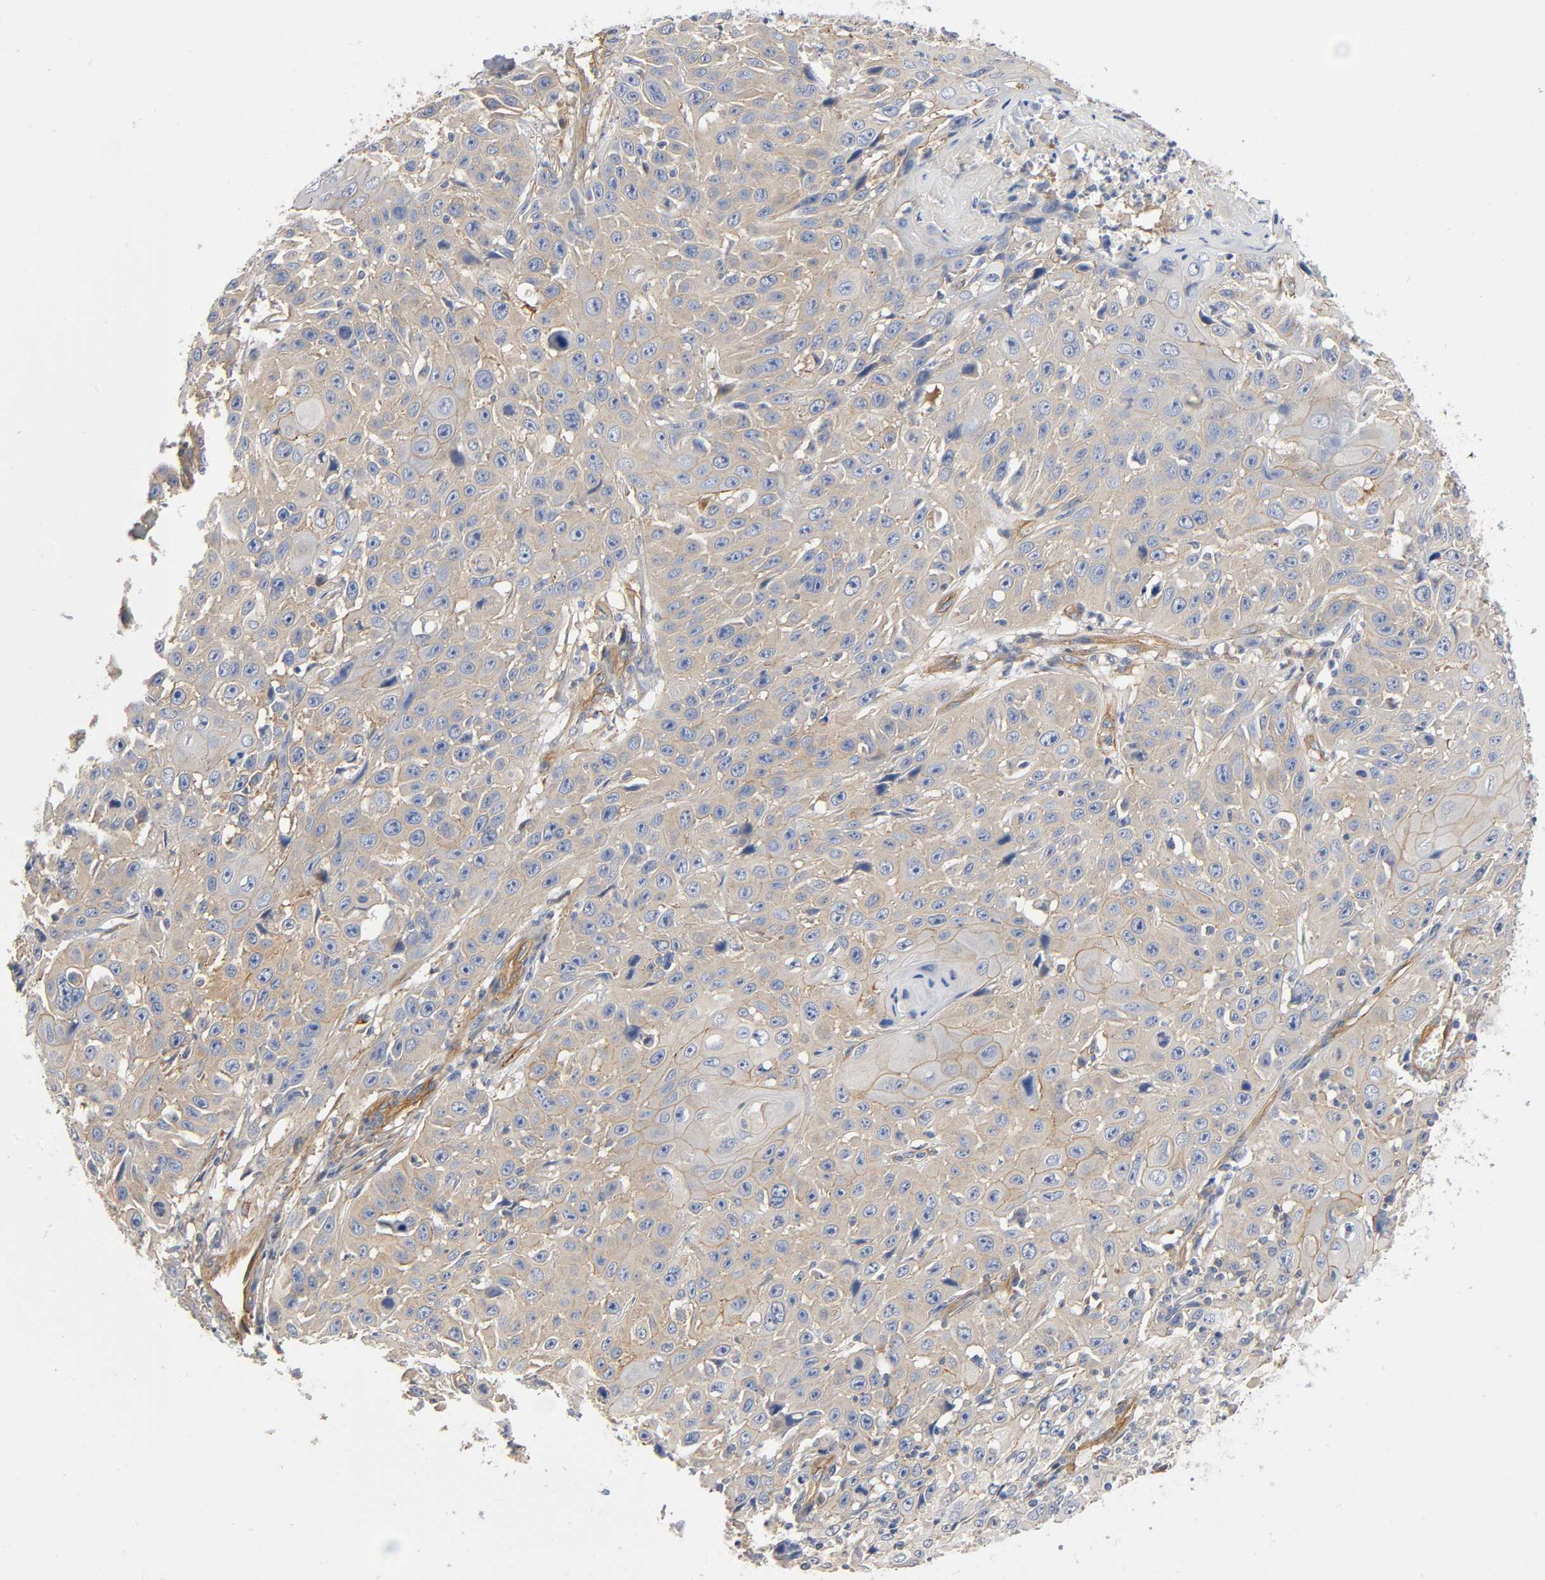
{"staining": {"intensity": "moderate", "quantity": "<25%", "location": "cytoplasmic/membranous"}, "tissue": "cervical cancer", "cell_type": "Tumor cells", "image_type": "cancer", "snomed": [{"axis": "morphology", "description": "Squamous cell carcinoma, NOS"}, {"axis": "topography", "description": "Cervix"}], "caption": "DAB (3,3'-diaminobenzidine) immunohistochemical staining of cervical cancer shows moderate cytoplasmic/membranous protein positivity in about <25% of tumor cells. (DAB IHC, brown staining for protein, blue staining for nuclei).", "gene": "MARS1", "patient": {"sex": "female", "age": 39}}